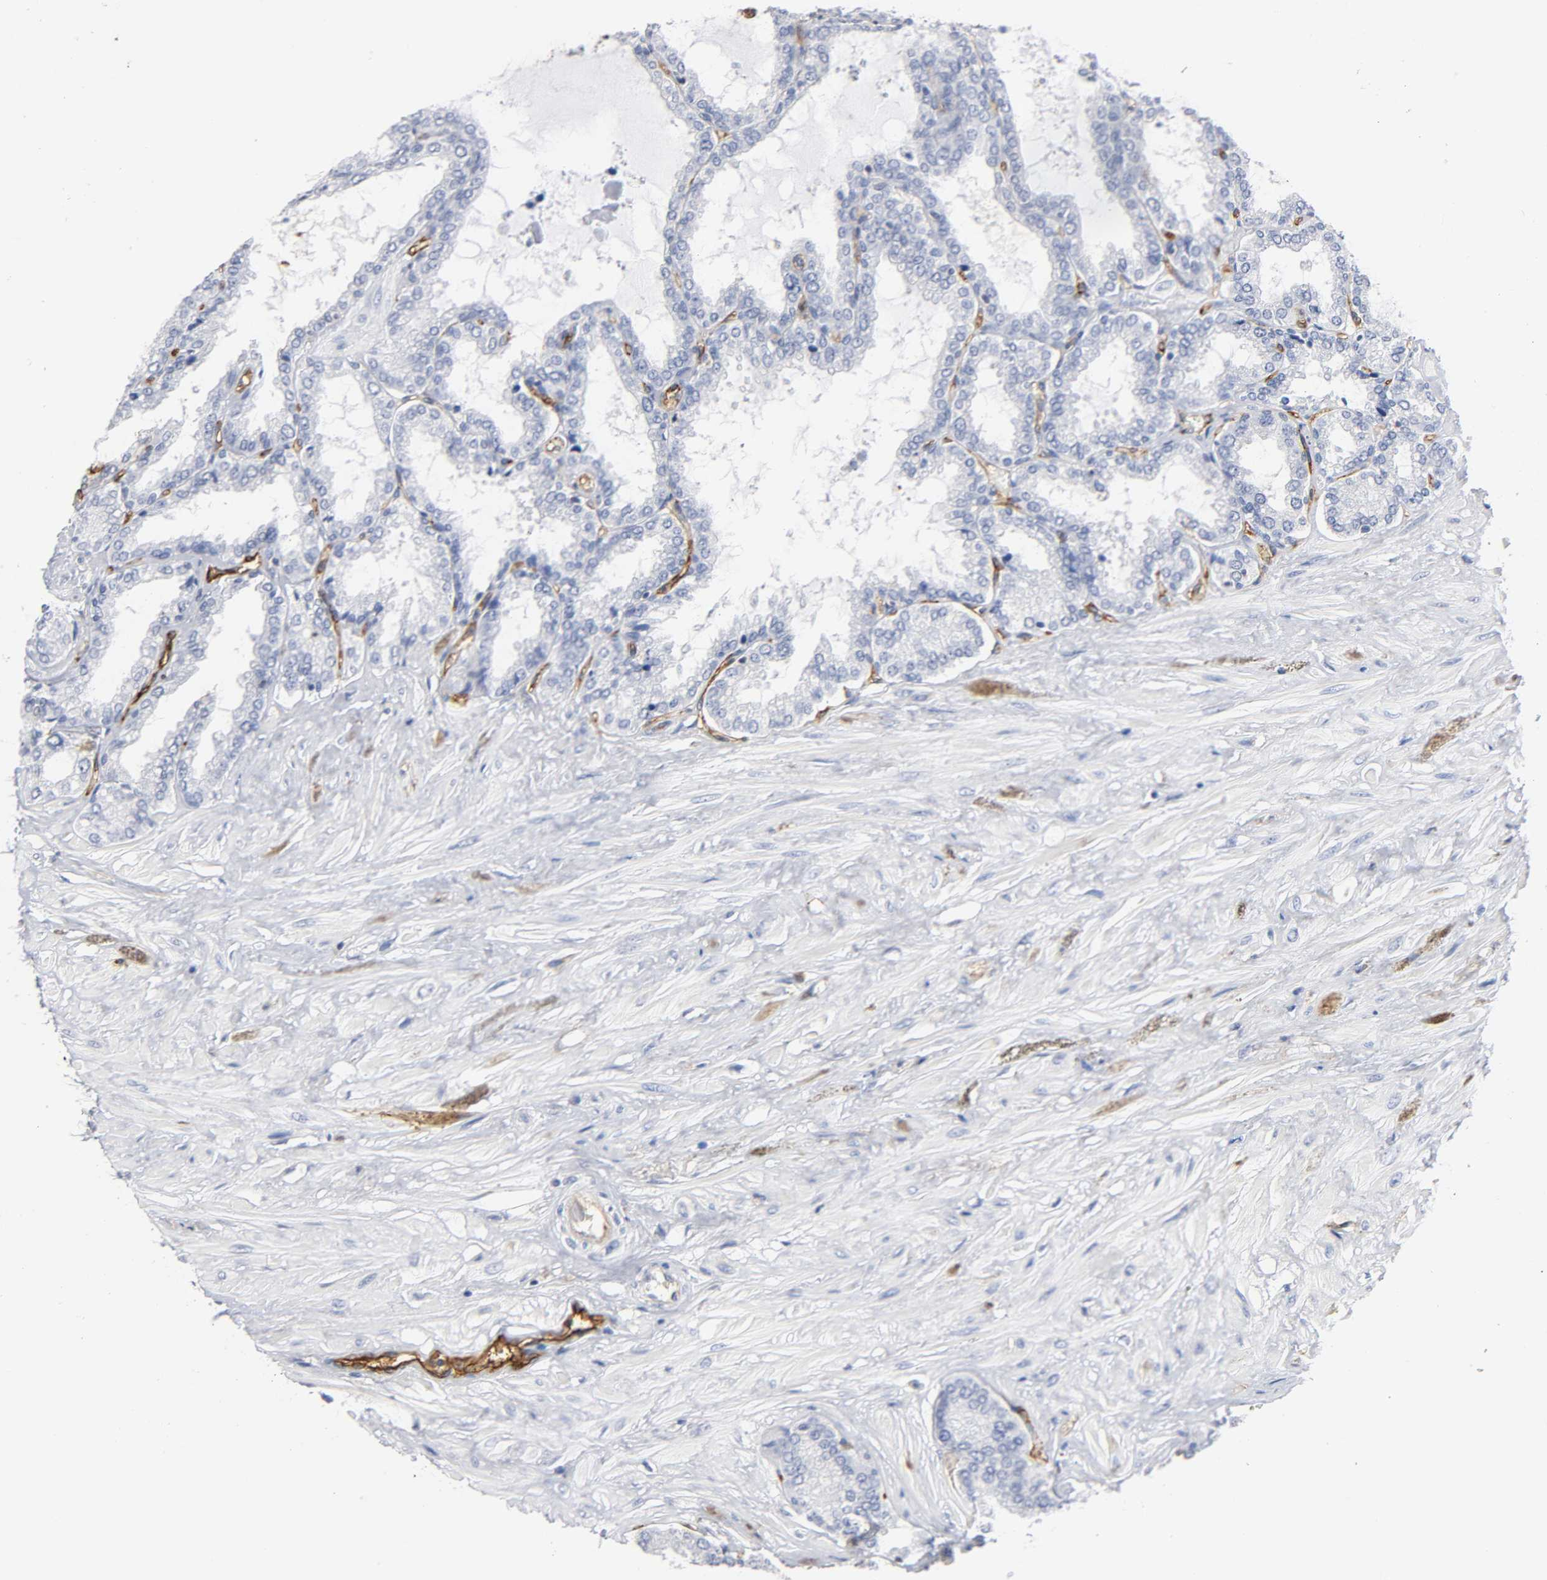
{"staining": {"intensity": "negative", "quantity": "none", "location": "none"}, "tissue": "seminal vesicle", "cell_type": "Glandular cells", "image_type": "normal", "snomed": [{"axis": "morphology", "description": "Normal tissue, NOS"}, {"axis": "topography", "description": "Seminal veicle"}], "caption": "DAB immunohistochemical staining of unremarkable seminal vesicle demonstrates no significant staining in glandular cells.", "gene": "ICAM1", "patient": {"sex": "male", "age": 46}}